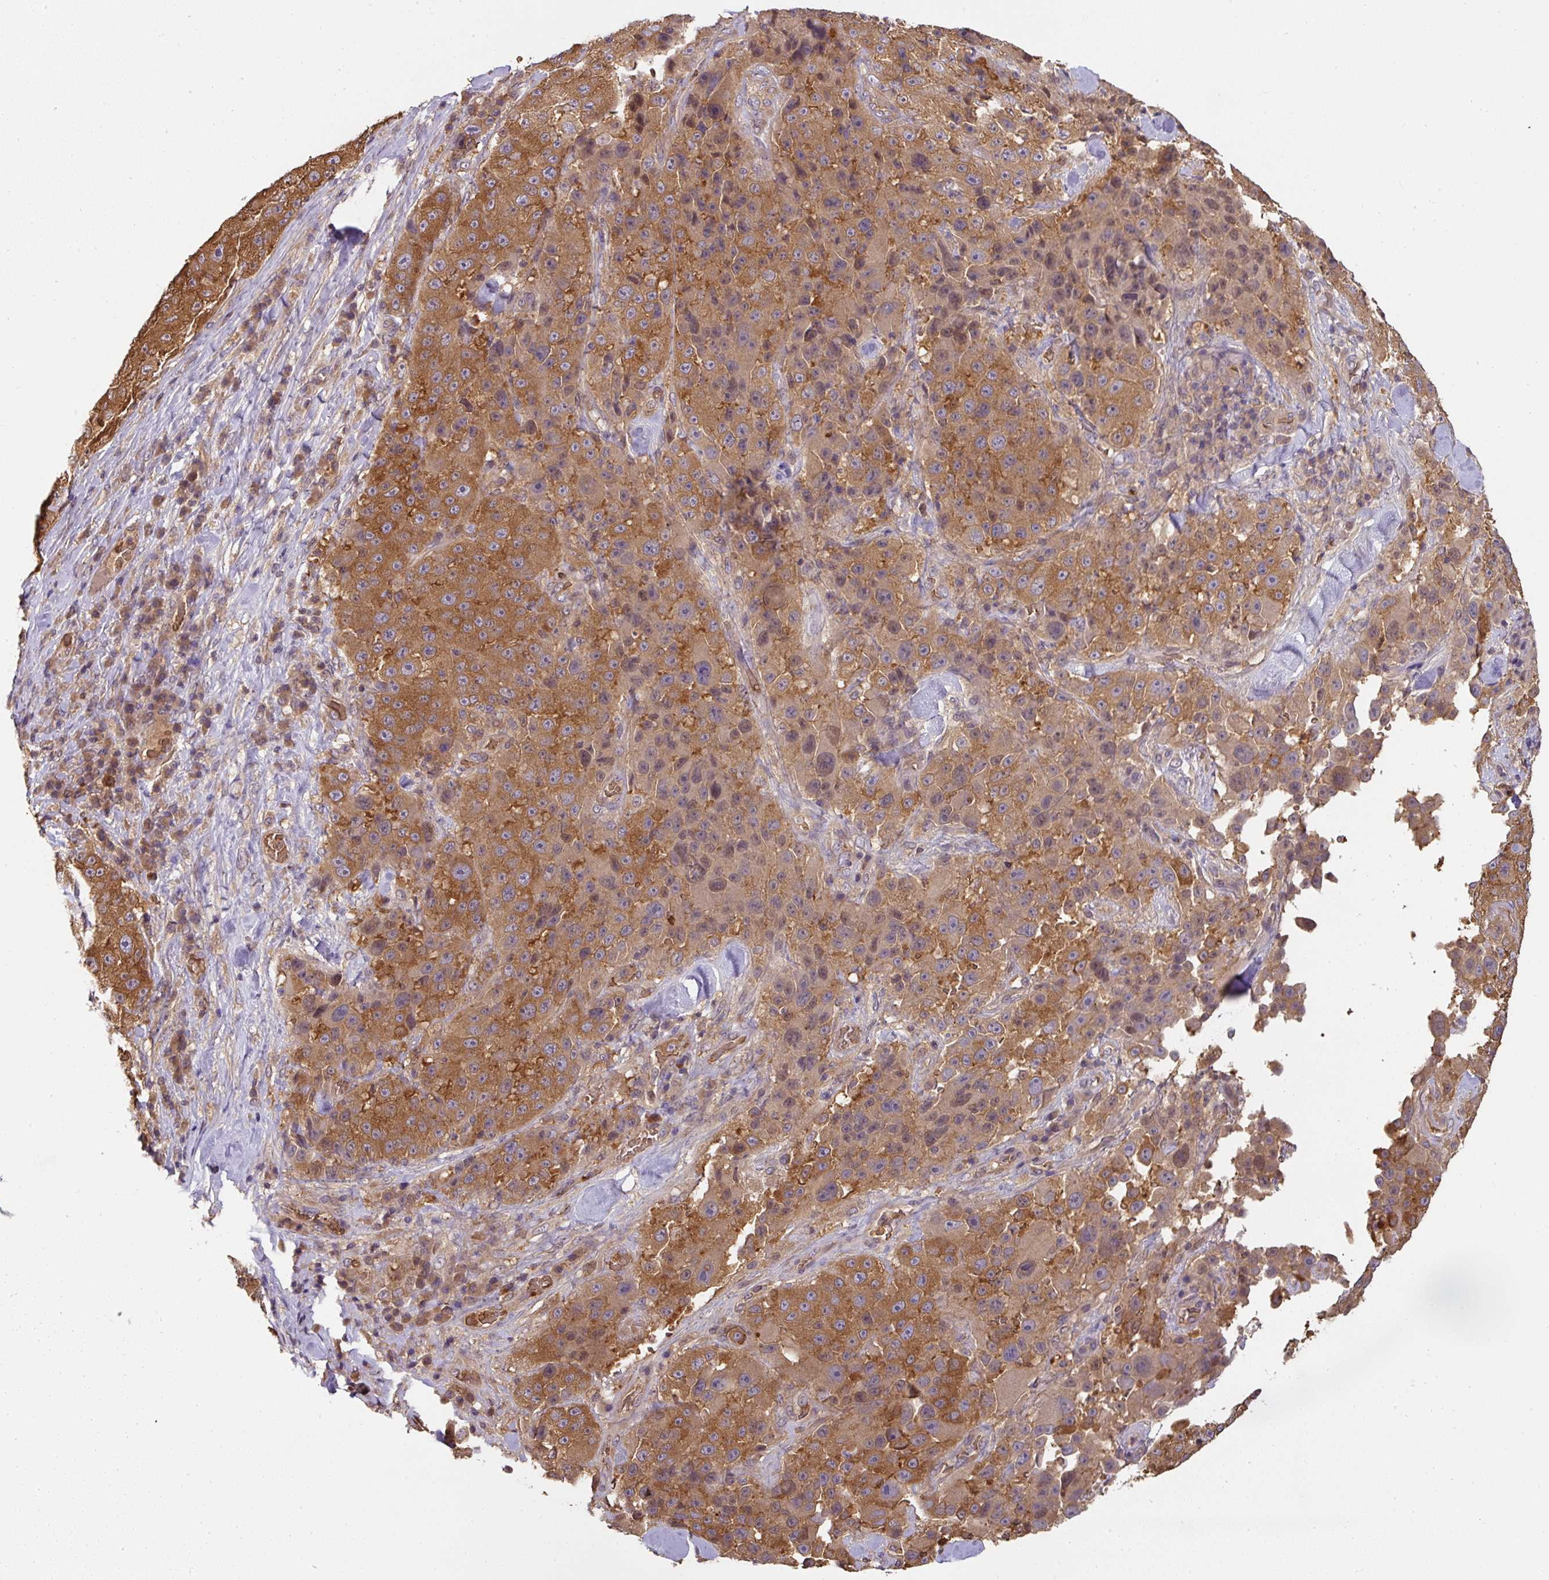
{"staining": {"intensity": "moderate", "quantity": ">75%", "location": "cytoplasmic/membranous"}, "tissue": "melanoma", "cell_type": "Tumor cells", "image_type": "cancer", "snomed": [{"axis": "morphology", "description": "Malignant melanoma, Metastatic site"}, {"axis": "topography", "description": "Lymph node"}], "caption": "This histopathology image exhibits IHC staining of melanoma, with medium moderate cytoplasmic/membranous positivity in about >75% of tumor cells.", "gene": "ST13", "patient": {"sex": "male", "age": 62}}